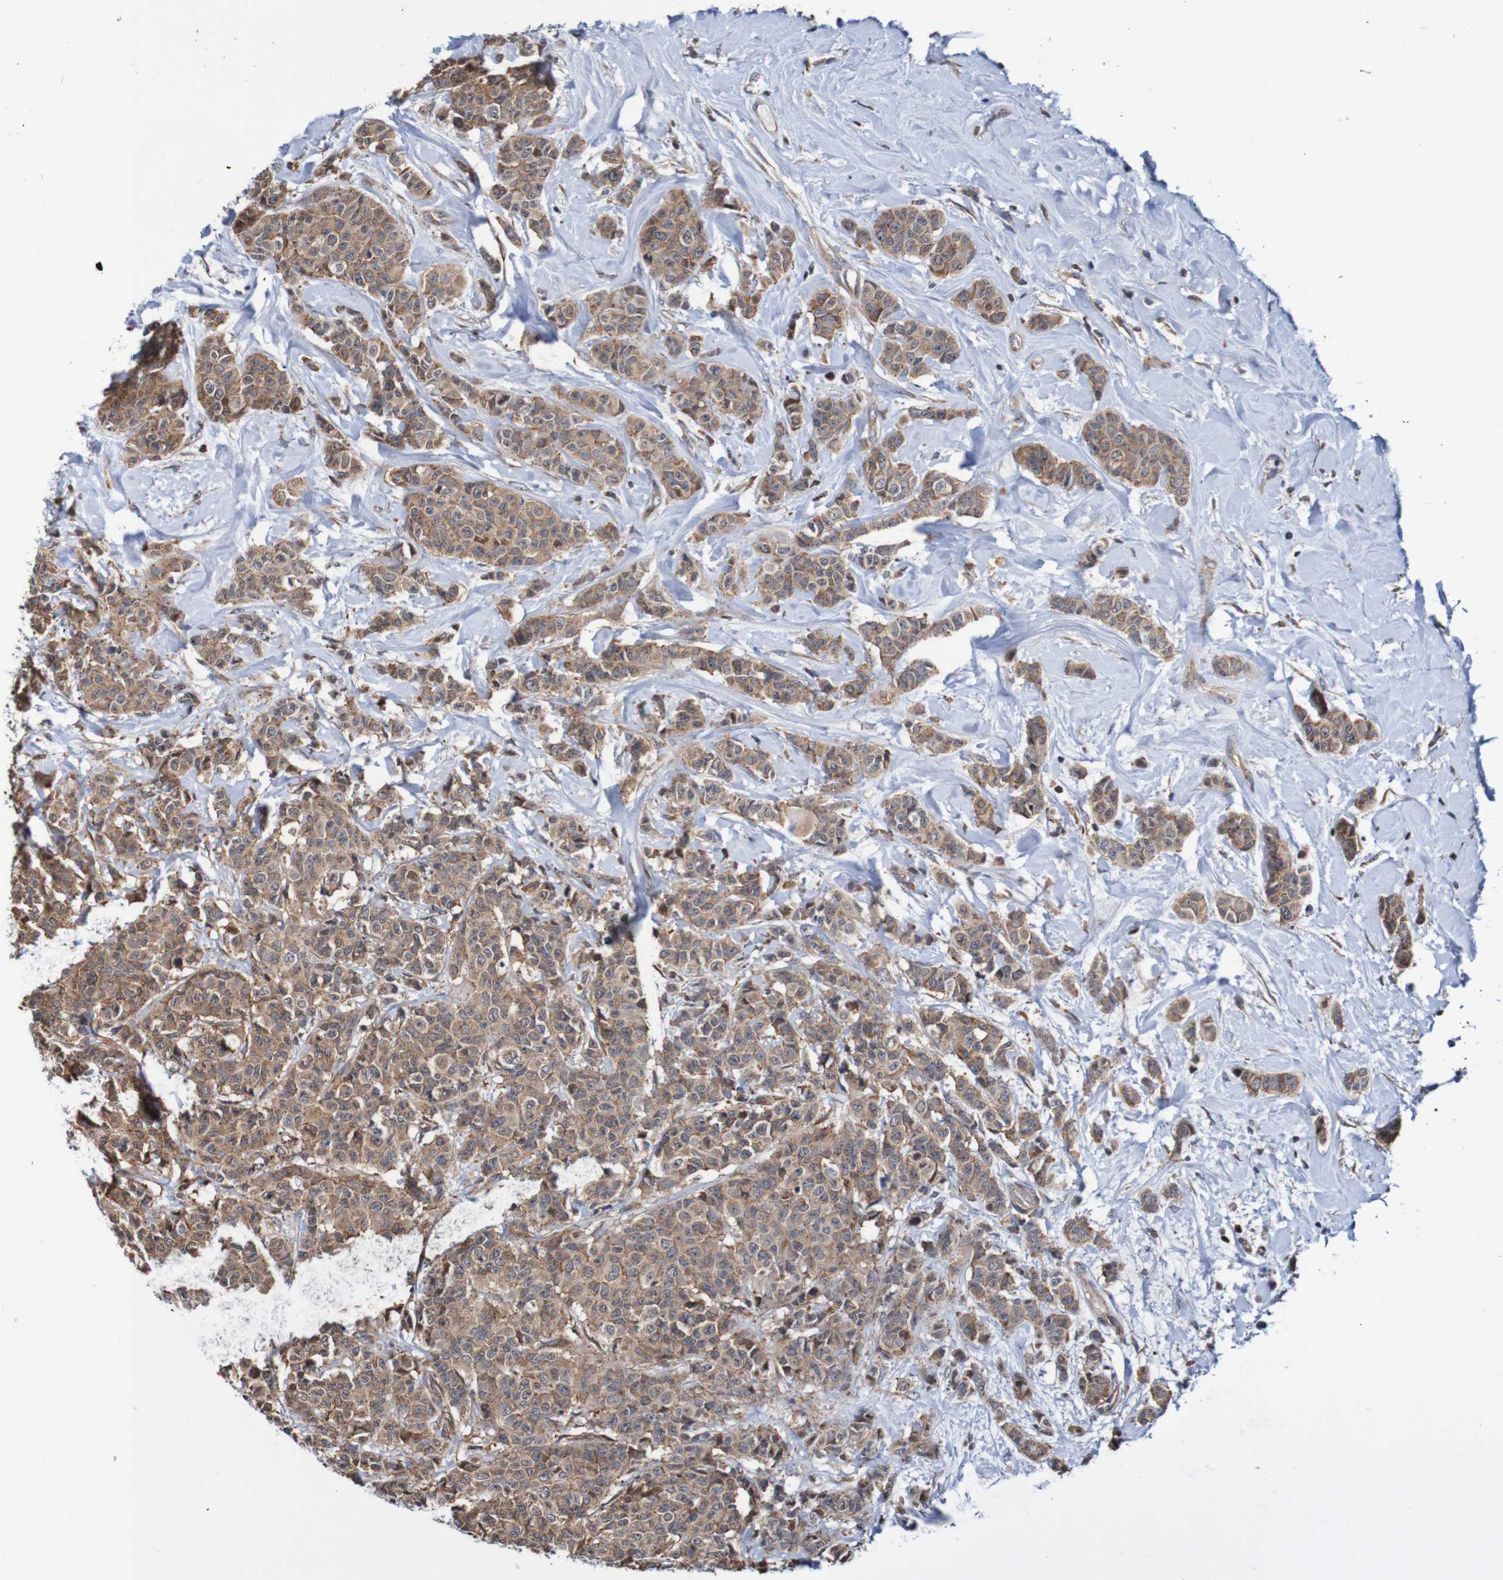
{"staining": {"intensity": "moderate", "quantity": ">75%", "location": "cytoplasmic/membranous"}, "tissue": "breast cancer", "cell_type": "Tumor cells", "image_type": "cancer", "snomed": [{"axis": "morphology", "description": "Normal tissue, NOS"}, {"axis": "morphology", "description": "Duct carcinoma"}, {"axis": "topography", "description": "Breast"}], "caption": "IHC micrograph of neoplastic tissue: breast cancer stained using IHC exhibits medium levels of moderate protein expression localized specifically in the cytoplasmic/membranous of tumor cells, appearing as a cytoplasmic/membranous brown color.", "gene": "AXIN1", "patient": {"sex": "female", "age": 40}}